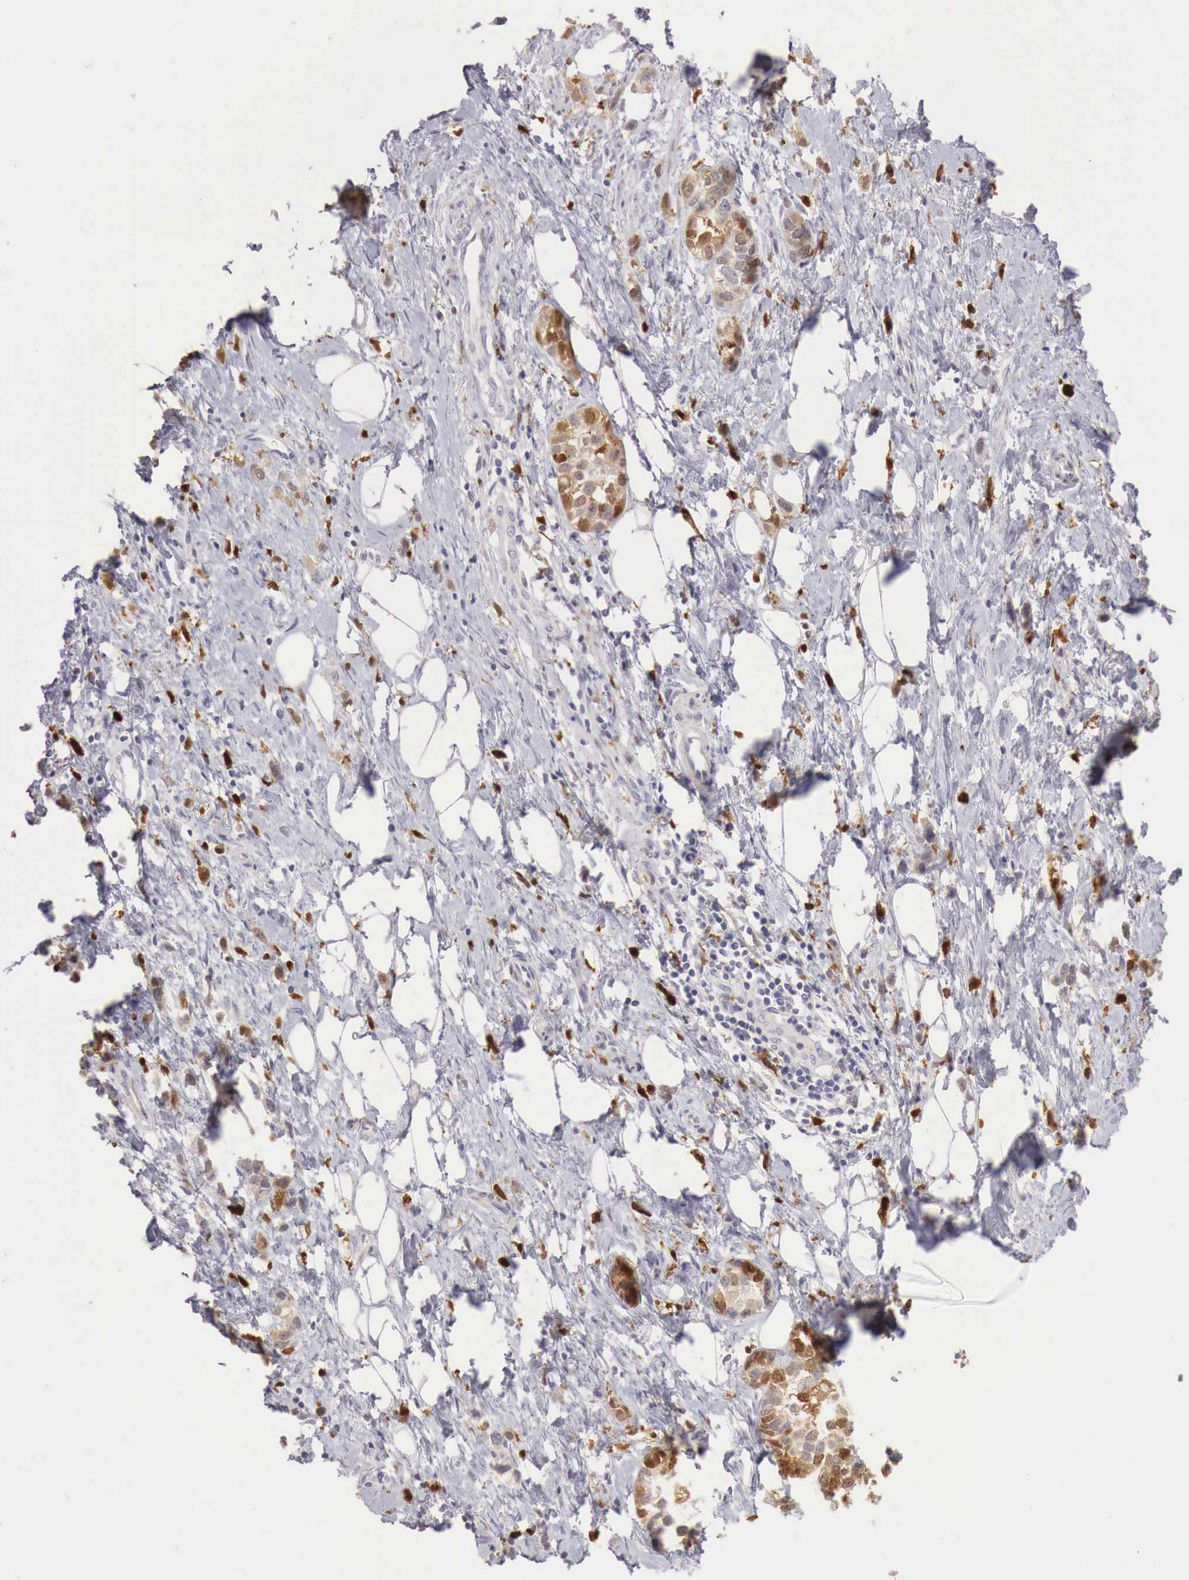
{"staining": {"intensity": "moderate", "quantity": "25%-75%", "location": "cytoplasmic/membranous"}, "tissue": "stomach cancer", "cell_type": "Tumor cells", "image_type": "cancer", "snomed": [{"axis": "morphology", "description": "Adenocarcinoma, NOS"}, {"axis": "topography", "description": "Stomach, upper"}], "caption": "Tumor cells reveal medium levels of moderate cytoplasmic/membranous expression in approximately 25%-75% of cells in stomach adenocarcinoma. The staining is performed using DAB (3,3'-diaminobenzidine) brown chromogen to label protein expression. The nuclei are counter-stained blue using hematoxylin.", "gene": "RENBP", "patient": {"sex": "male", "age": 76}}